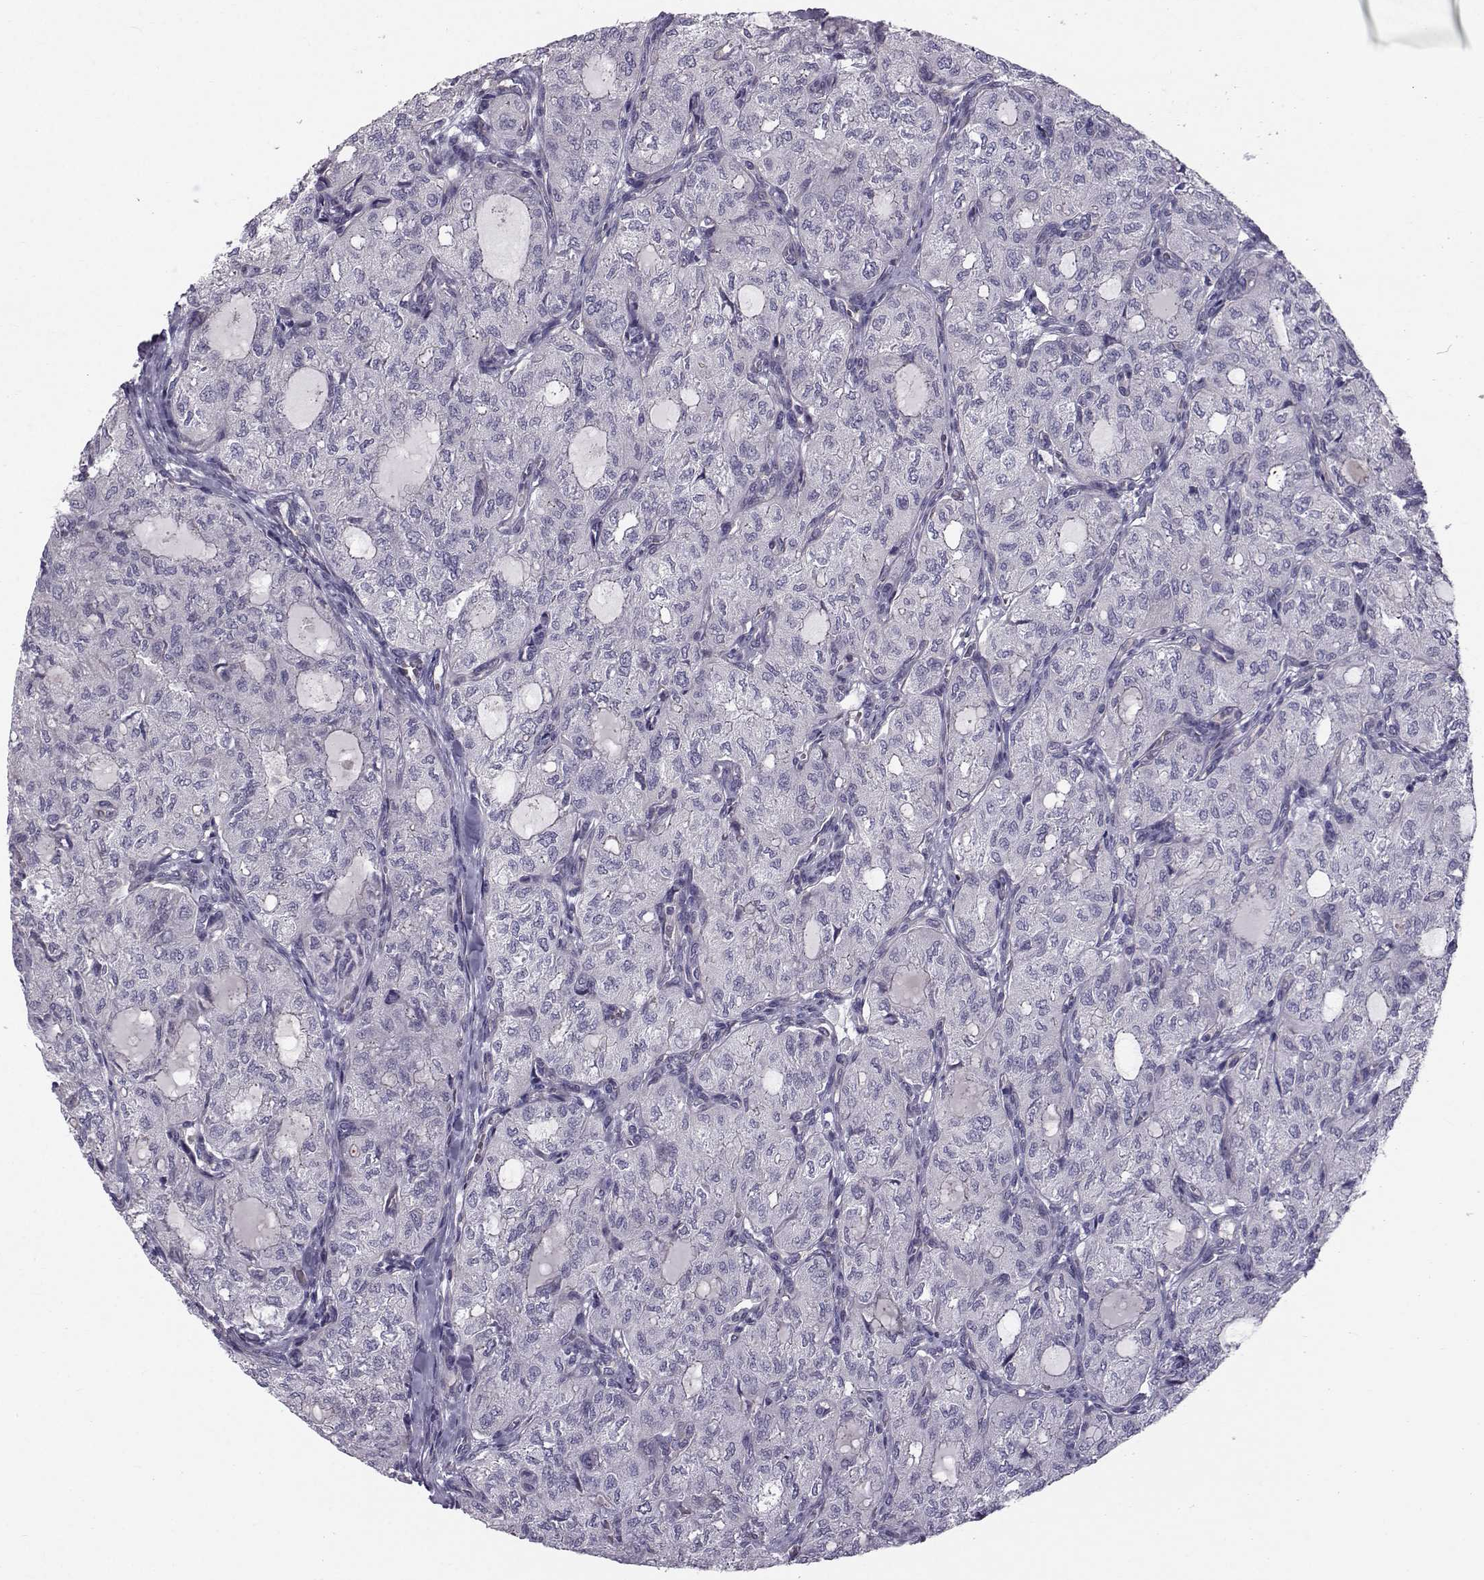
{"staining": {"intensity": "negative", "quantity": "none", "location": "none"}, "tissue": "thyroid cancer", "cell_type": "Tumor cells", "image_type": "cancer", "snomed": [{"axis": "morphology", "description": "Follicular adenoma carcinoma, NOS"}, {"axis": "topography", "description": "Thyroid gland"}], "caption": "Thyroid cancer stained for a protein using immunohistochemistry reveals no expression tumor cells.", "gene": "QPCT", "patient": {"sex": "male", "age": 75}}